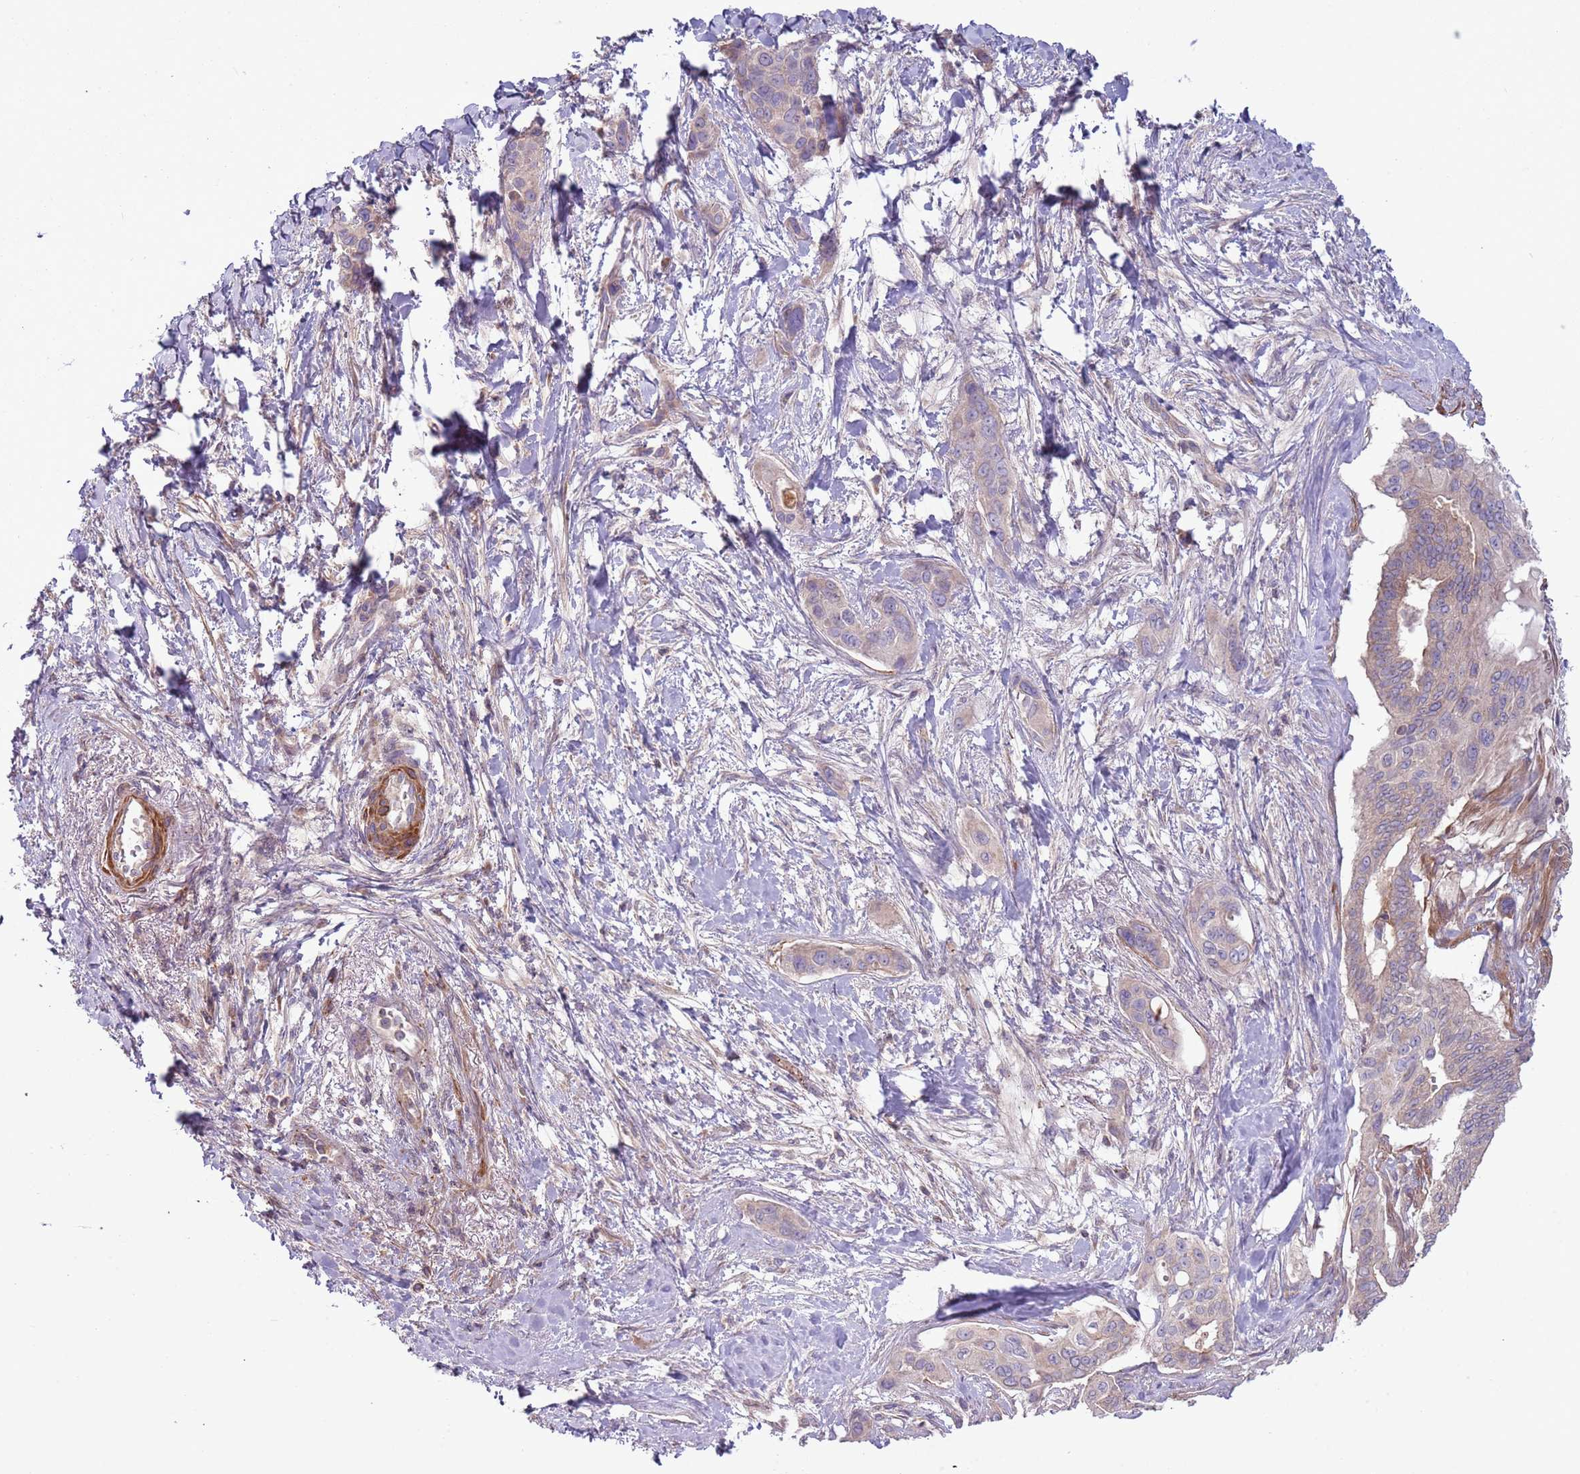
{"staining": {"intensity": "weak", "quantity": "<25%", "location": "cytoplasmic/membranous"}, "tissue": "pancreatic cancer", "cell_type": "Tumor cells", "image_type": "cancer", "snomed": [{"axis": "morphology", "description": "Adenocarcinoma, NOS"}, {"axis": "topography", "description": "Pancreas"}], "caption": "The photomicrograph exhibits no significant positivity in tumor cells of adenocarcinoma (pancreatic).", "gene": "DTD2", "patient": {"sex": "male", "age": 72}}